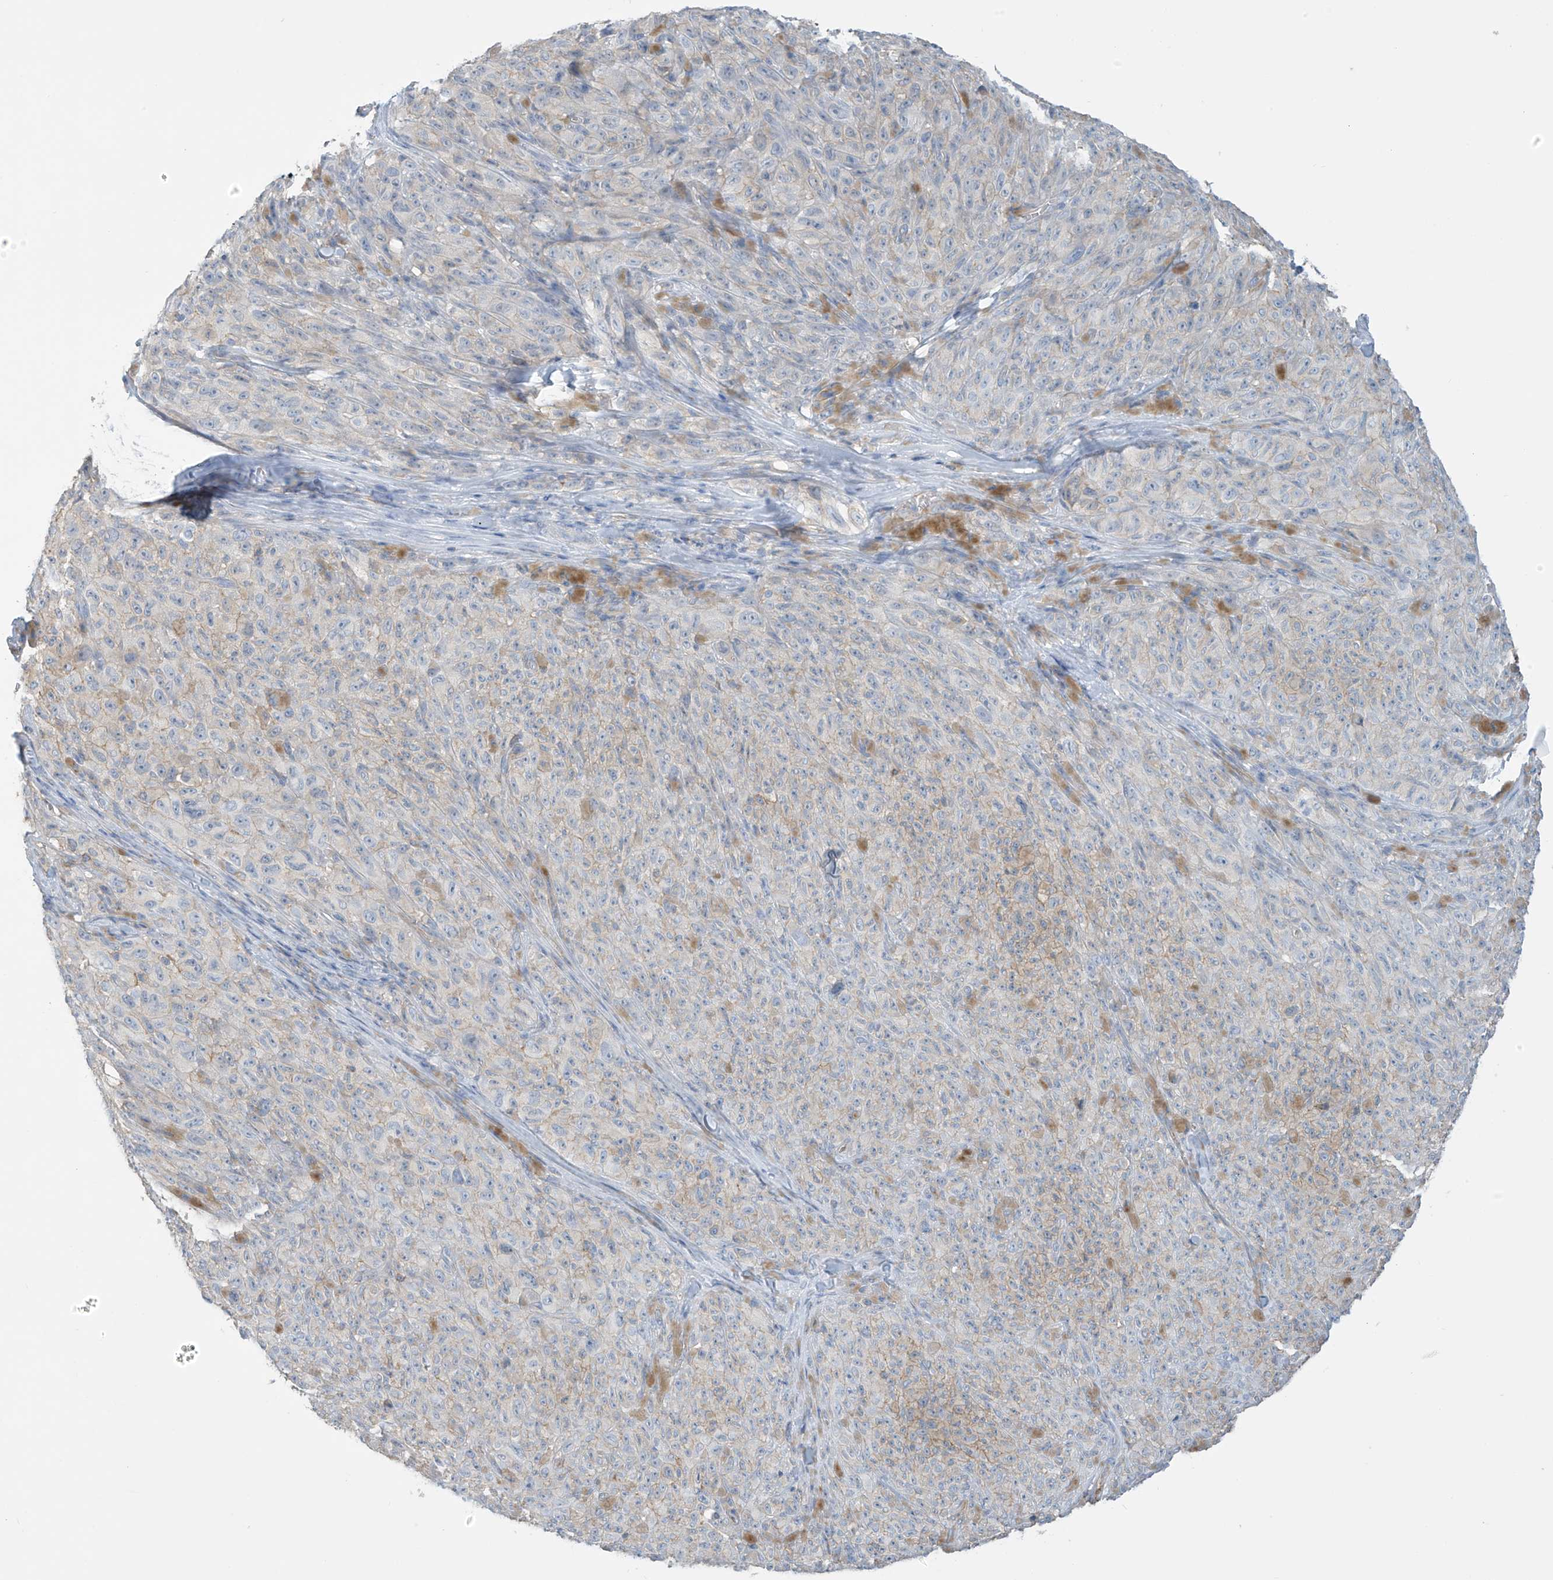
{"staining": {"intensity": "negative", "quantity": "none", "location": "none"}, "tissue": "melanoma", "cell_type": "Tumor cells", "image_type": "cancer", "snomed": [{"axis": "morphology", "description": "Malignant melanoma, NOS"}, {"axis": "topography", "description": "Skin"}], "caption": "Immunohistochemistry of malignant melanoma demonstrates no expression in tumor cells.", "gene": "ZNF846", "patient": {"sex": "female", "age": 82}}